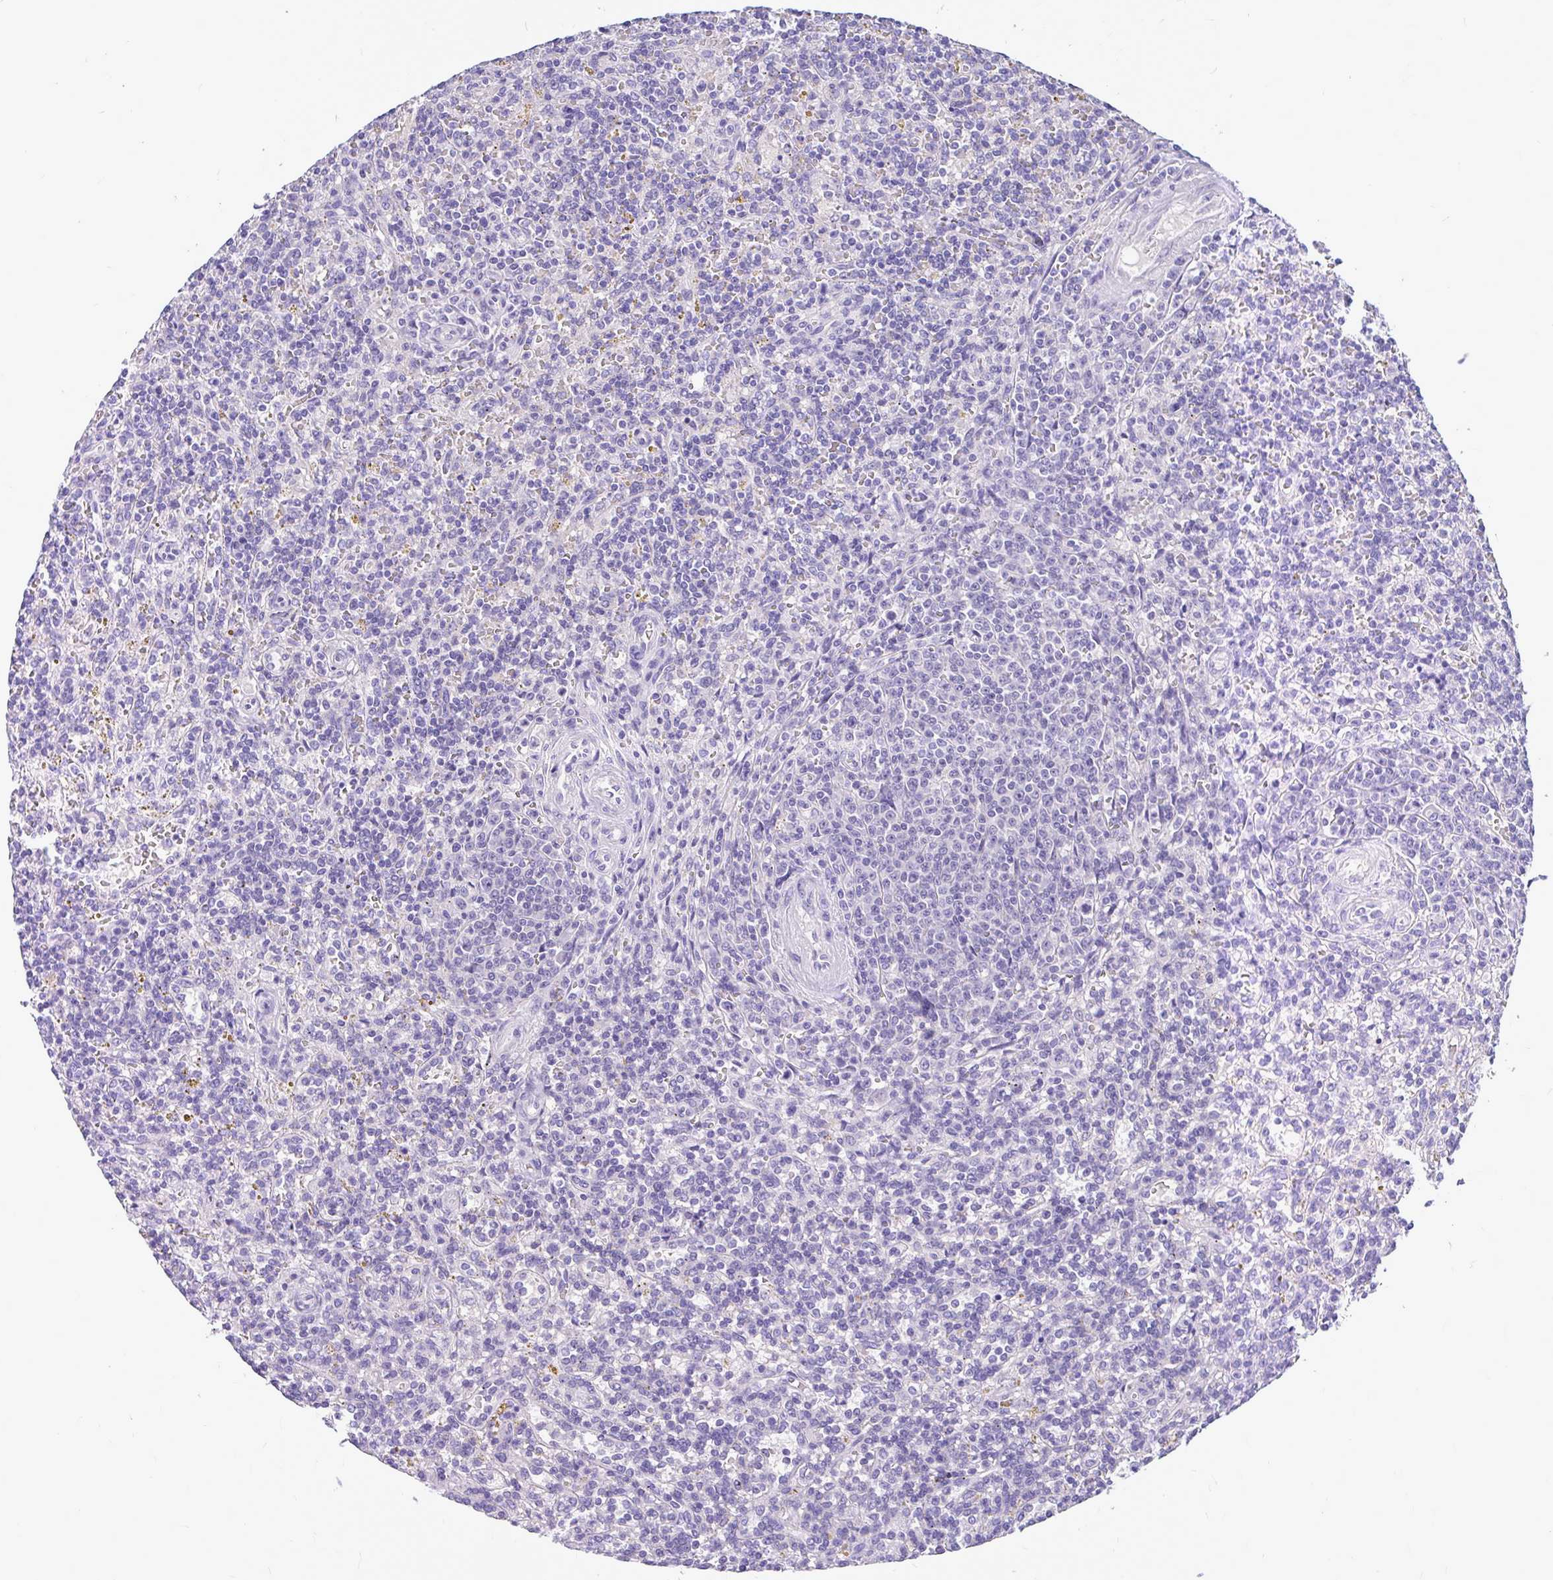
{"staining": {"intensity": "negative", "quantity": "none", "location": "none"}, "tissue": "lymphoma", "cell_type": "Tumor cells", "image_type": "cancer", "snomed": [{"axis": "morphology", "description": "Malignant lymphoma, non-Hodgkin's type, Low grade"}, {"axis": "topography", "description": "Spleen"}], "caption": "Protein analysis of low-grade malignant lymphoma, non-Hodgkin's type demonstrates no significant staining in tumor cells.", "gene": "MAP1LC3A", "patient": {"sex": "male", "age": 67}}